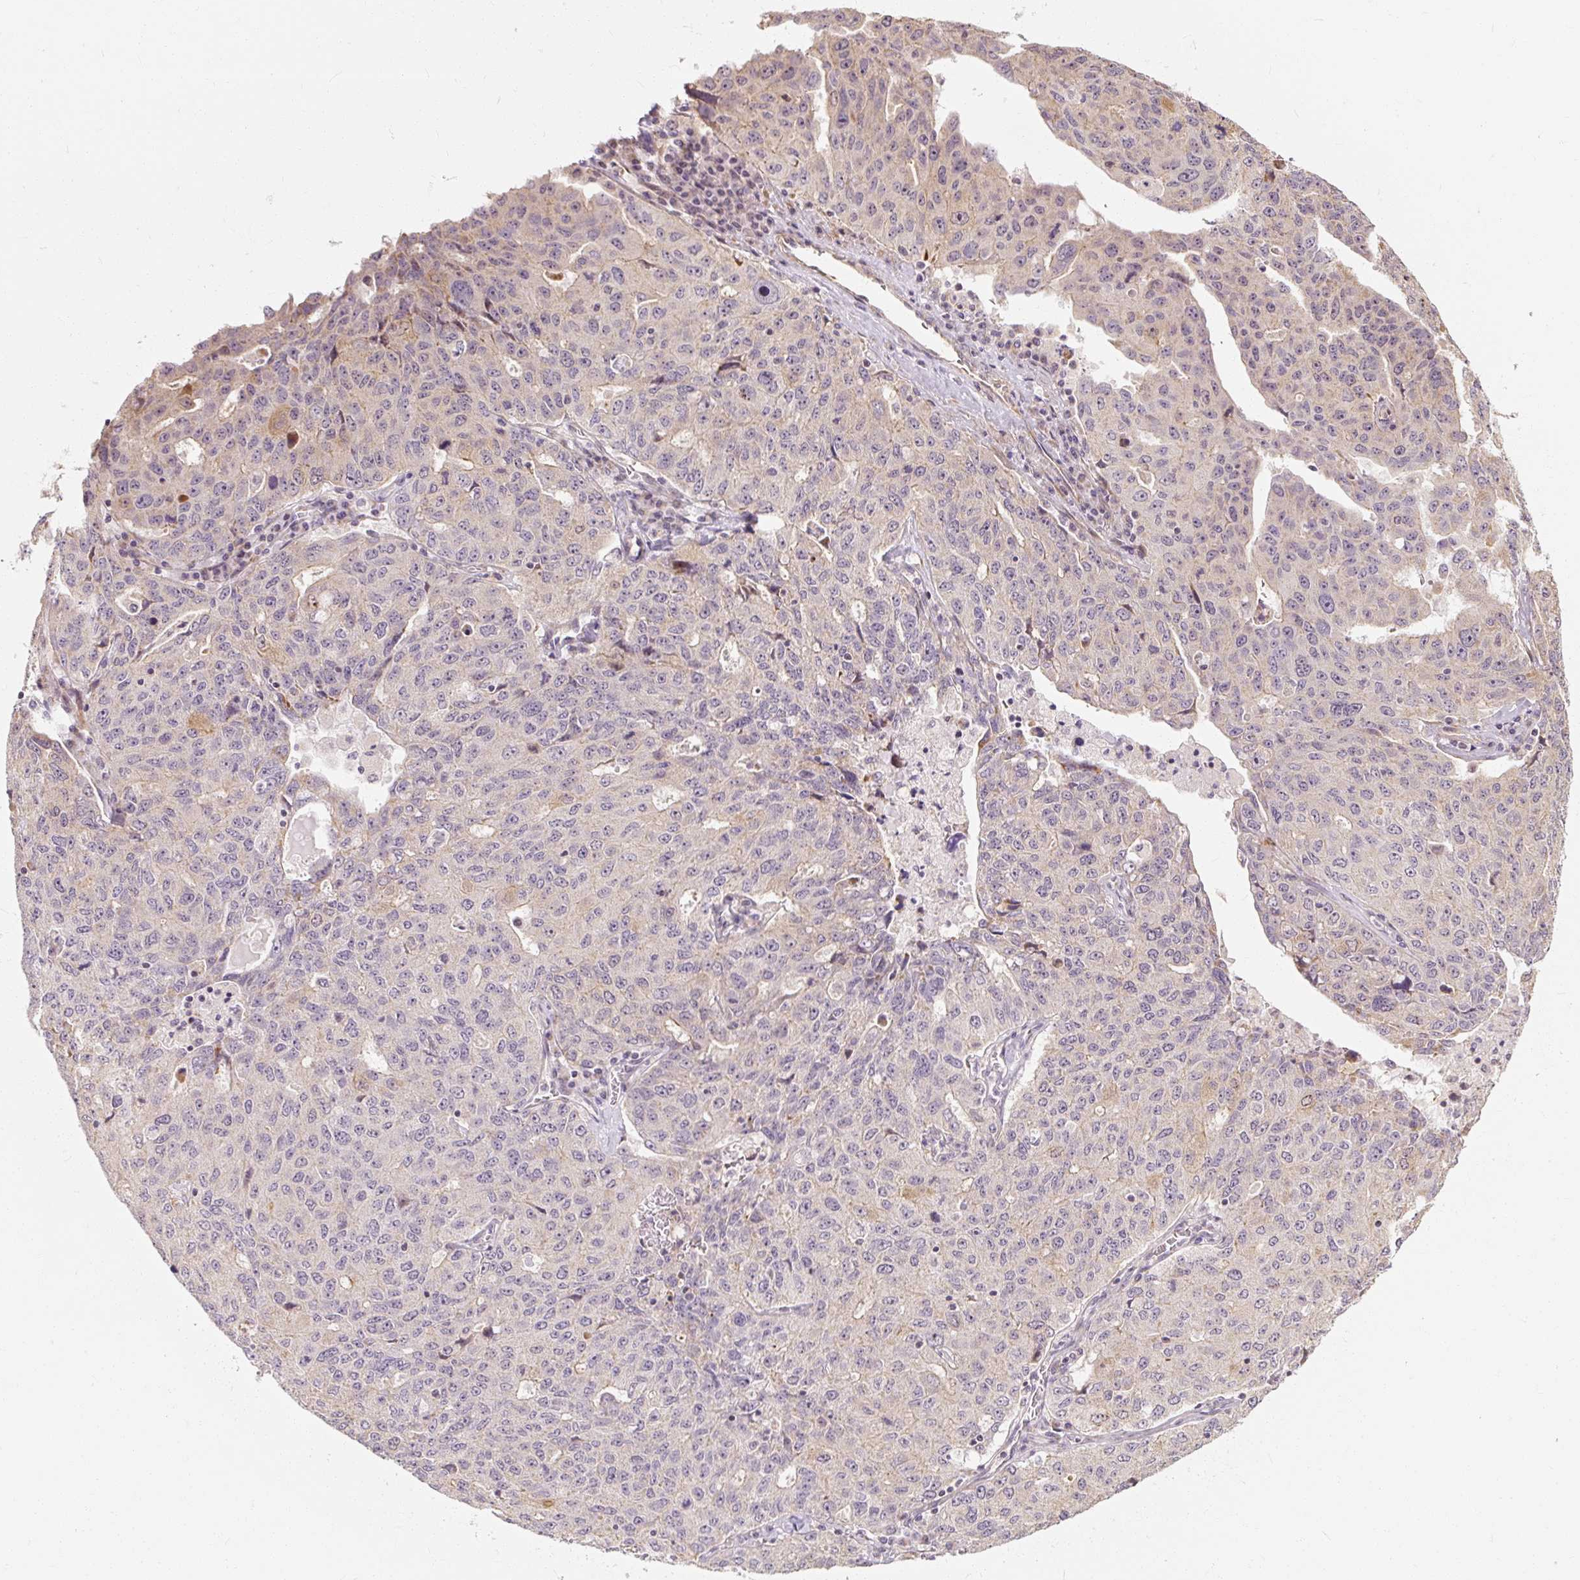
{"staining": {"intensity": "weak", "quantity": "<25%", "location": "cytoplasmic/membranous"}, "tissue": "ovarian cancer", "cell_type": "Tumor cells", "image_type": "cancer", "snomed": [{"axis": "morphology", "description": "Carcinoma, endometroid"}, {"axis": "topography", "description": "Ovary"}], "caption": "Immunohistochemistry of human ovarian endometroid carcinoma reveals no expression in tumor cells. The staining was performed using DAB to visualize the protein expression in brown, while the nuclei were stained in blue with hematoxylin (Magnification: 20x).", "gene": "RB1CC1", "patient": {"sex": "female", "age": 62}}